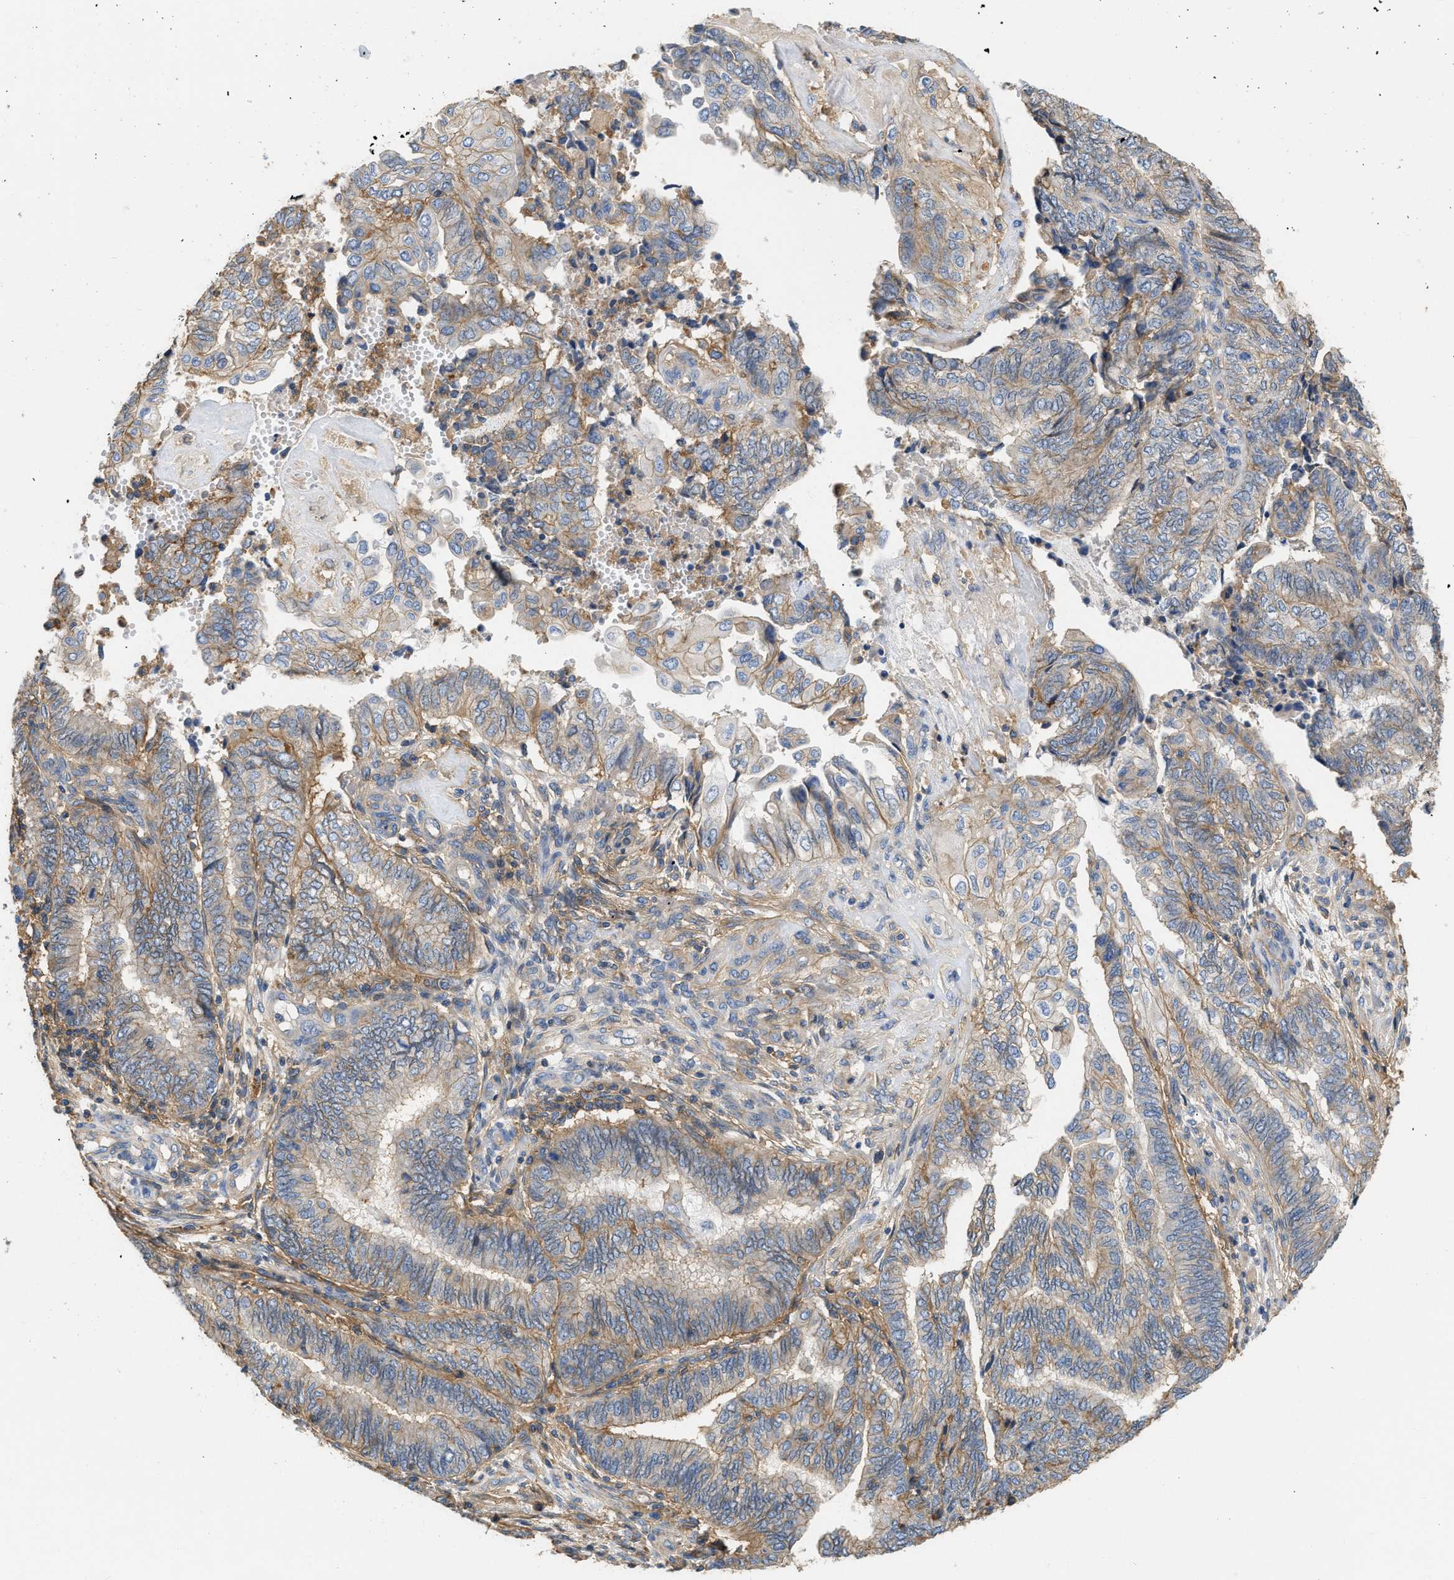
{"staining": {"intensity": "moderate", "quantity": "25%-75%", "location": "cytoplasmic/membranous"}, "tissue": "endometrial cancer", "cell_type": "Tumor cells", "image_type": "cancer", "snomed": [{"axis": "morphology", "description": "Adenocarcinoma, NOS"}, {"axis": "topography", "description": "Uterus"}, {"axis": "topography", "description": "Endometrium"}], "caption": "Immunohistochemical staining of endometrial cancer shows moderate cytoplasmic/membranous protein positivity in about 25%-75% of tumor cells. The protein of interest is shown in brown color, while the nuclei are stained blue.", "gene": "GNB4", "patient": {"sex": "female", "age": 70}}